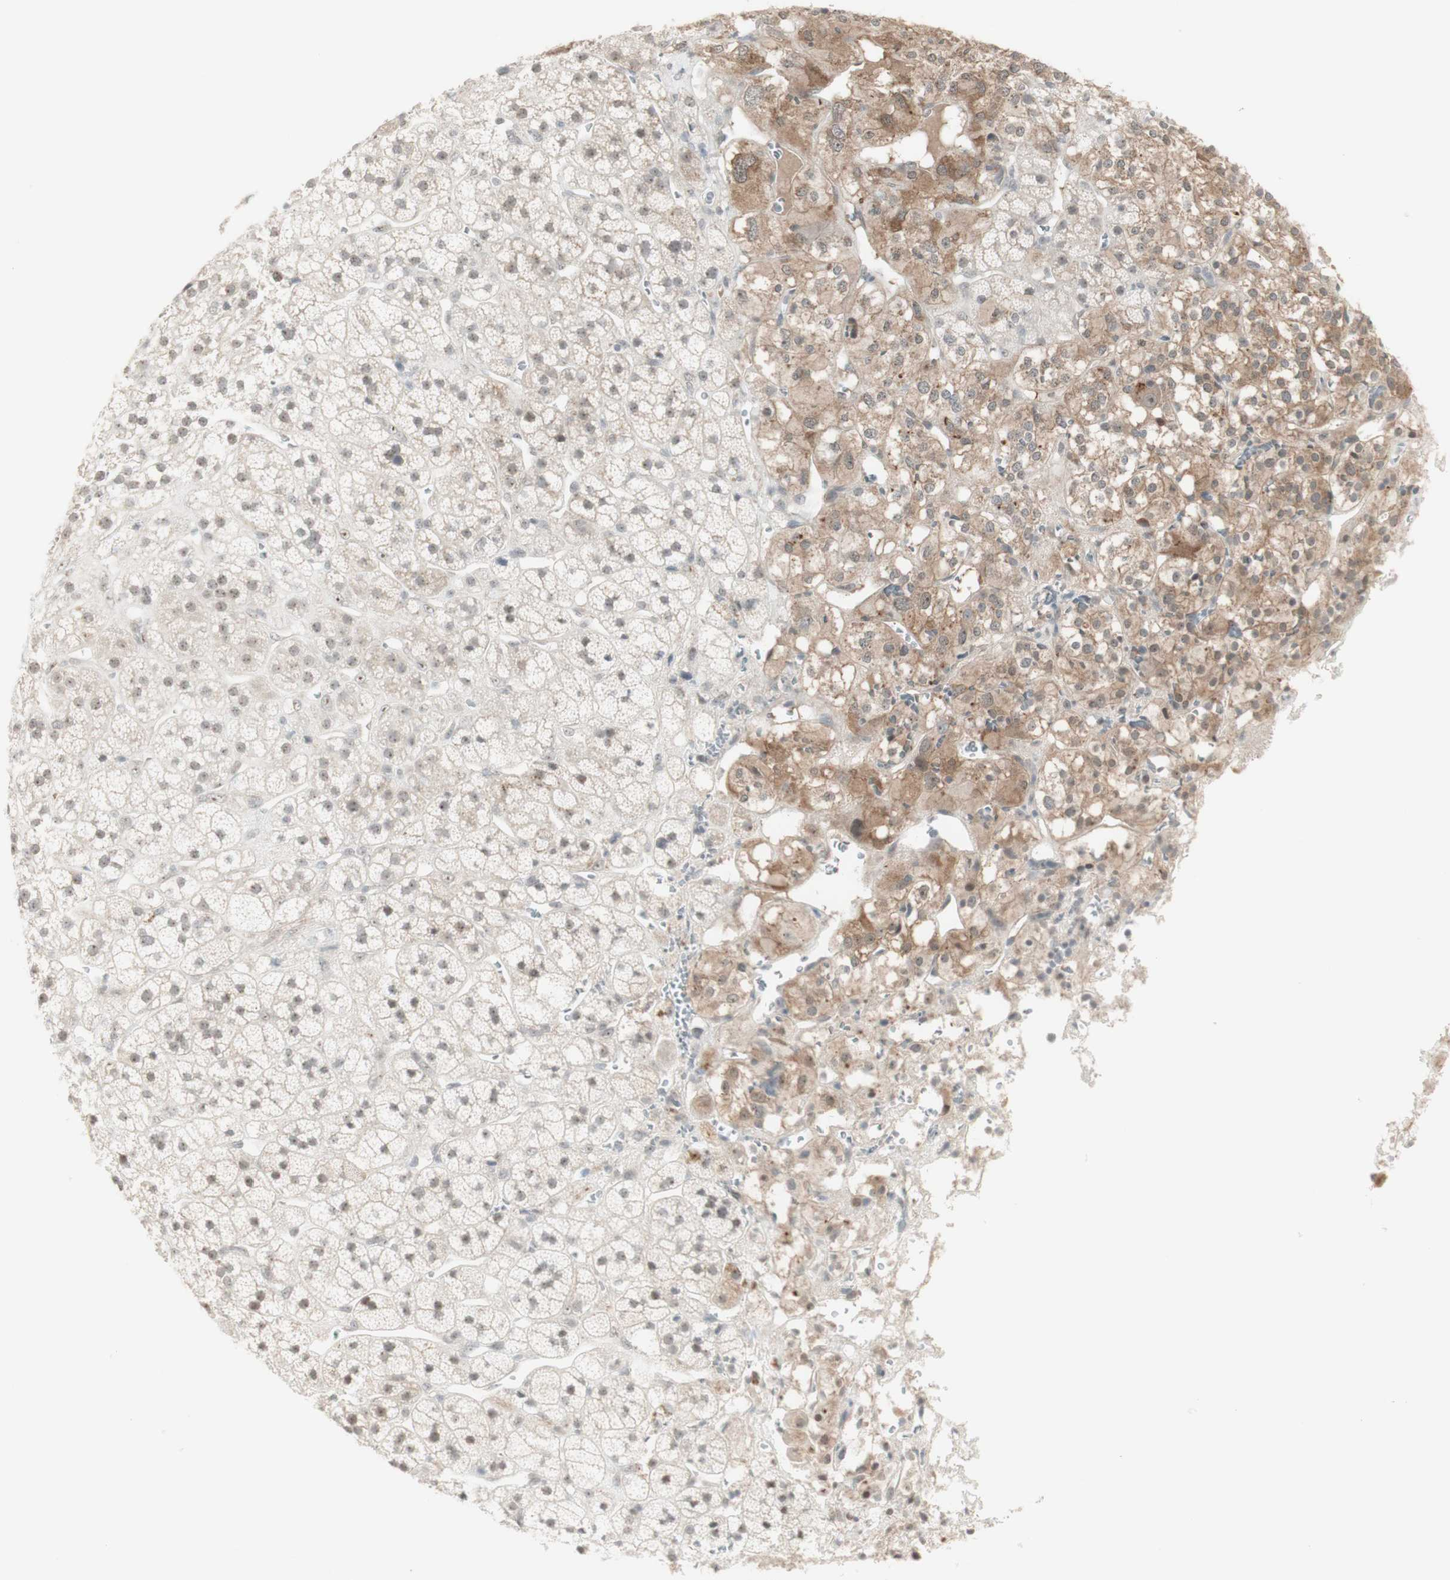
{"staining": {"intensity": "weak", "quantity": ">75%", "location": "cytoplasmic/membranous,nuclear"}, "tissue": "adrenal gland", "cell_type": "Glandular cells", "image_type": "normal", "snomed": [{"axis": "morphology", "description": "Normal tissue, NOS"}, {"axis": "topography", "description": "Adrenal gland"}], "caption": "Immunohistochemical staining of benign adrenal gland displays >75% levels of weak cytoplasmic/membranous,nuclear protein expression in approximately >75% of glandular cells. The staining was performed using DAB (3,3'-diaminobenzidine), with brown indicating positive protein expression. Nuclei are stained blue with hematoxylin.", "gene": "PLCD4", "patient": {"sex": "male", "age": 56}}